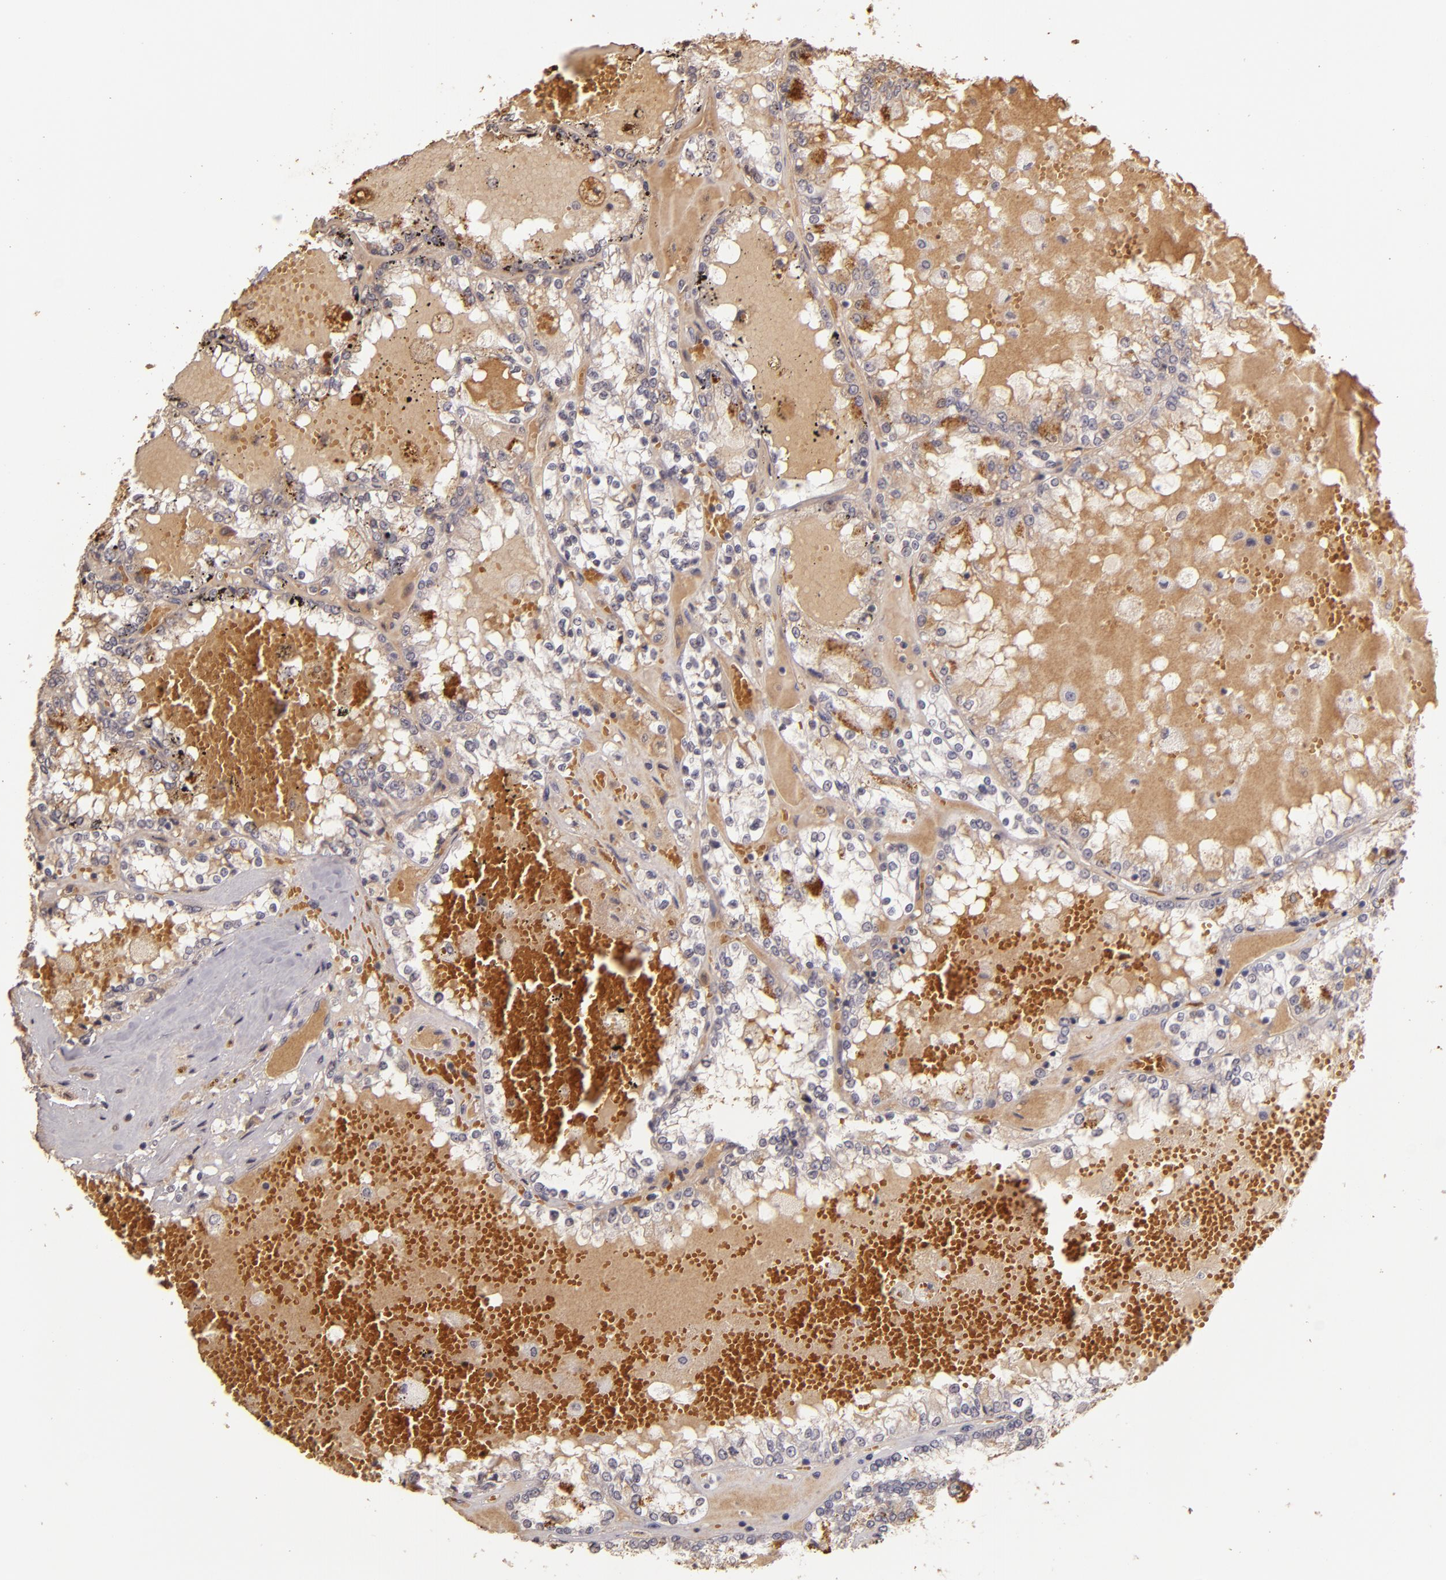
{"staining": {"intensity": "negative", "quantity": "none", "location": "none"}, "tissue": "renal cancer", "cell_type": "Tumor cells", "image_type": "cancer", "snomed": [{"axis": "morphology", "description": "Adenocarcinoma, NOS"}, {"axis": "topography", "description": "Kidney"}], "caption": "Tumor cells are negative for brown protein staining in adenocarcinoma (renal). (IHC, brightfield microscopy, high magnification).", "gene": "ABL1", "patient": {"sex": "female", "age": 56}}